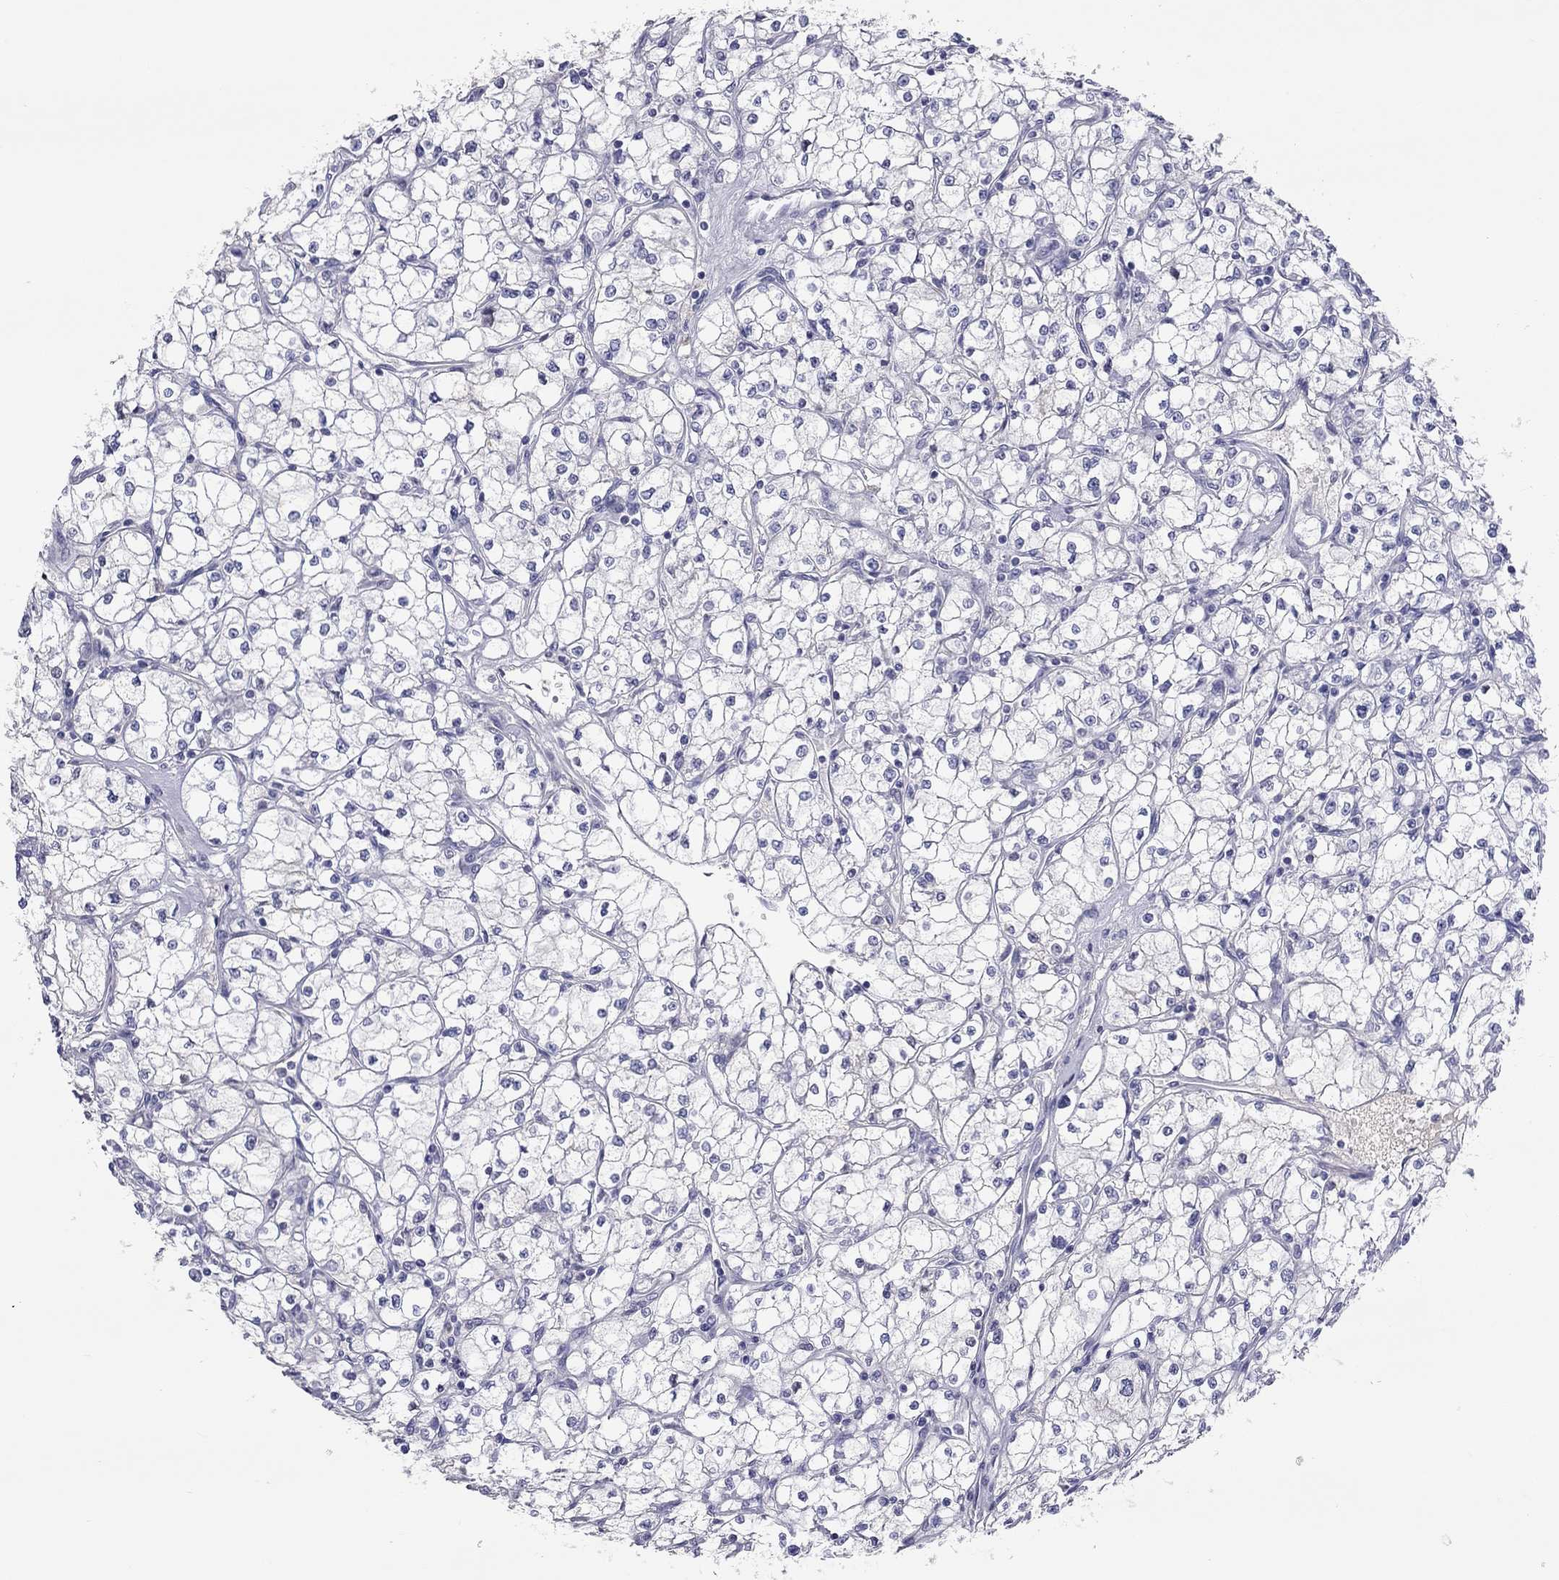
{"staining": {"intensity": "negative", "quantity": "none", "location": "none"}, "tissue": "renal cancer", "cell_type": "Tumor cells", "image_type": "cancer", "snomed": [{"axis": "morphology", "description": "Adenocarcinoma, NOS"}, {"axis": "topography", "description": "Kidney"}], "caption": "Tumor cells are negative for brown protein staining in adenocarcinoma (renal).", "gene": "ST7L", "patient": {"sex": "male", "age": 67}}